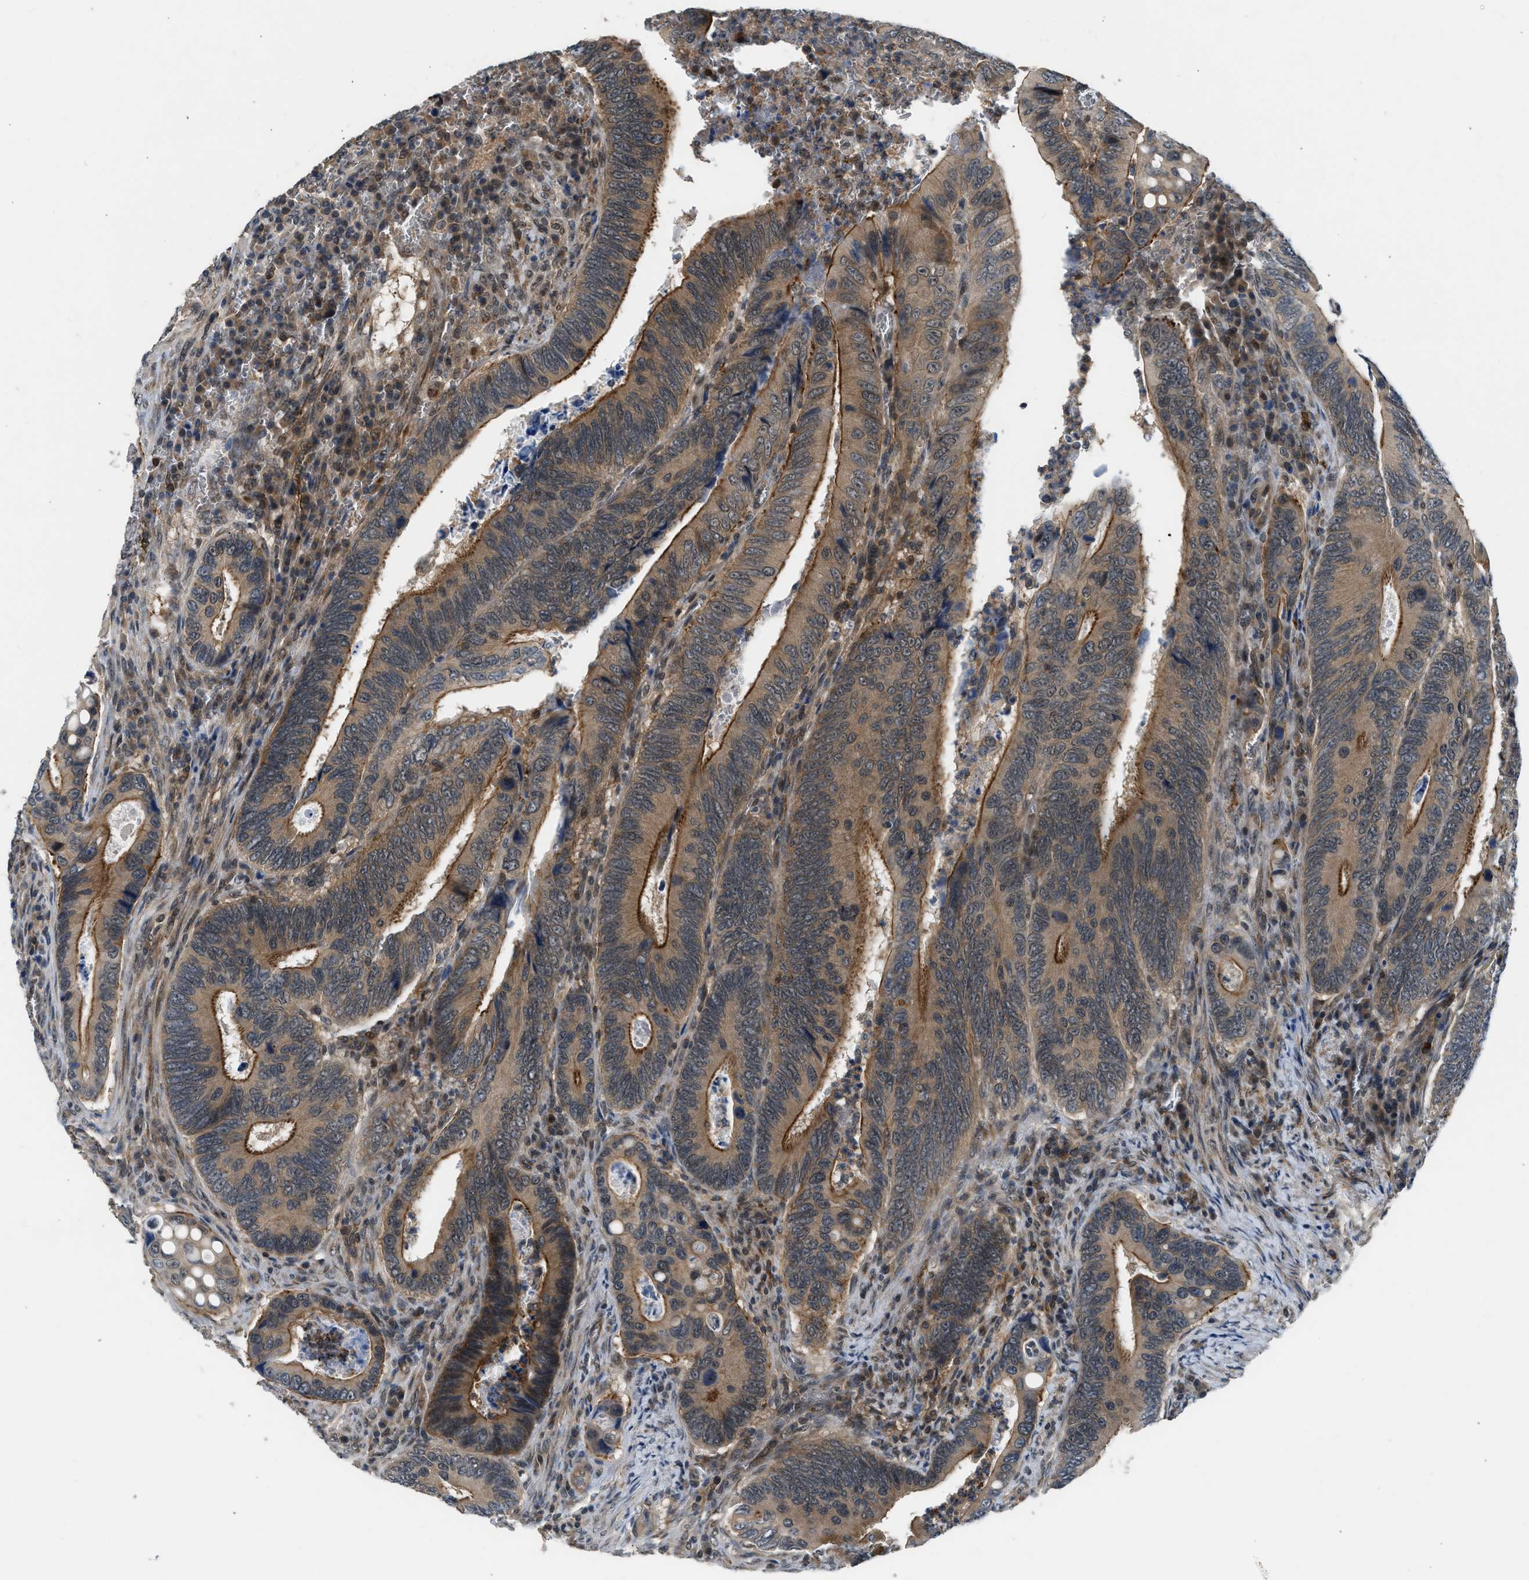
{"staining": {"intensity": "moderate", "quantity": ">75%", "location": "cytoplasmic/membranous"}, "tissue": "colorectal cancer", "cell_type": "Tumor cells", "image_type": "cancer", "snomed": [{"axis": "morphology", "description": "Inflammation, NOS"}, {"axis": "morphology", "description": "Adenocarcinoma, NOS"}, {"axis": "topography", "description": "Colon"}], "caption": "Brown immunohistochemical staining in colorectal adenocarcinoma demonstrates moderate cytoplasmic/membranous staining in about >75% of tumor cells.", "gene": "MTMR1", "patient": {"sex": "male", "age": 72}}